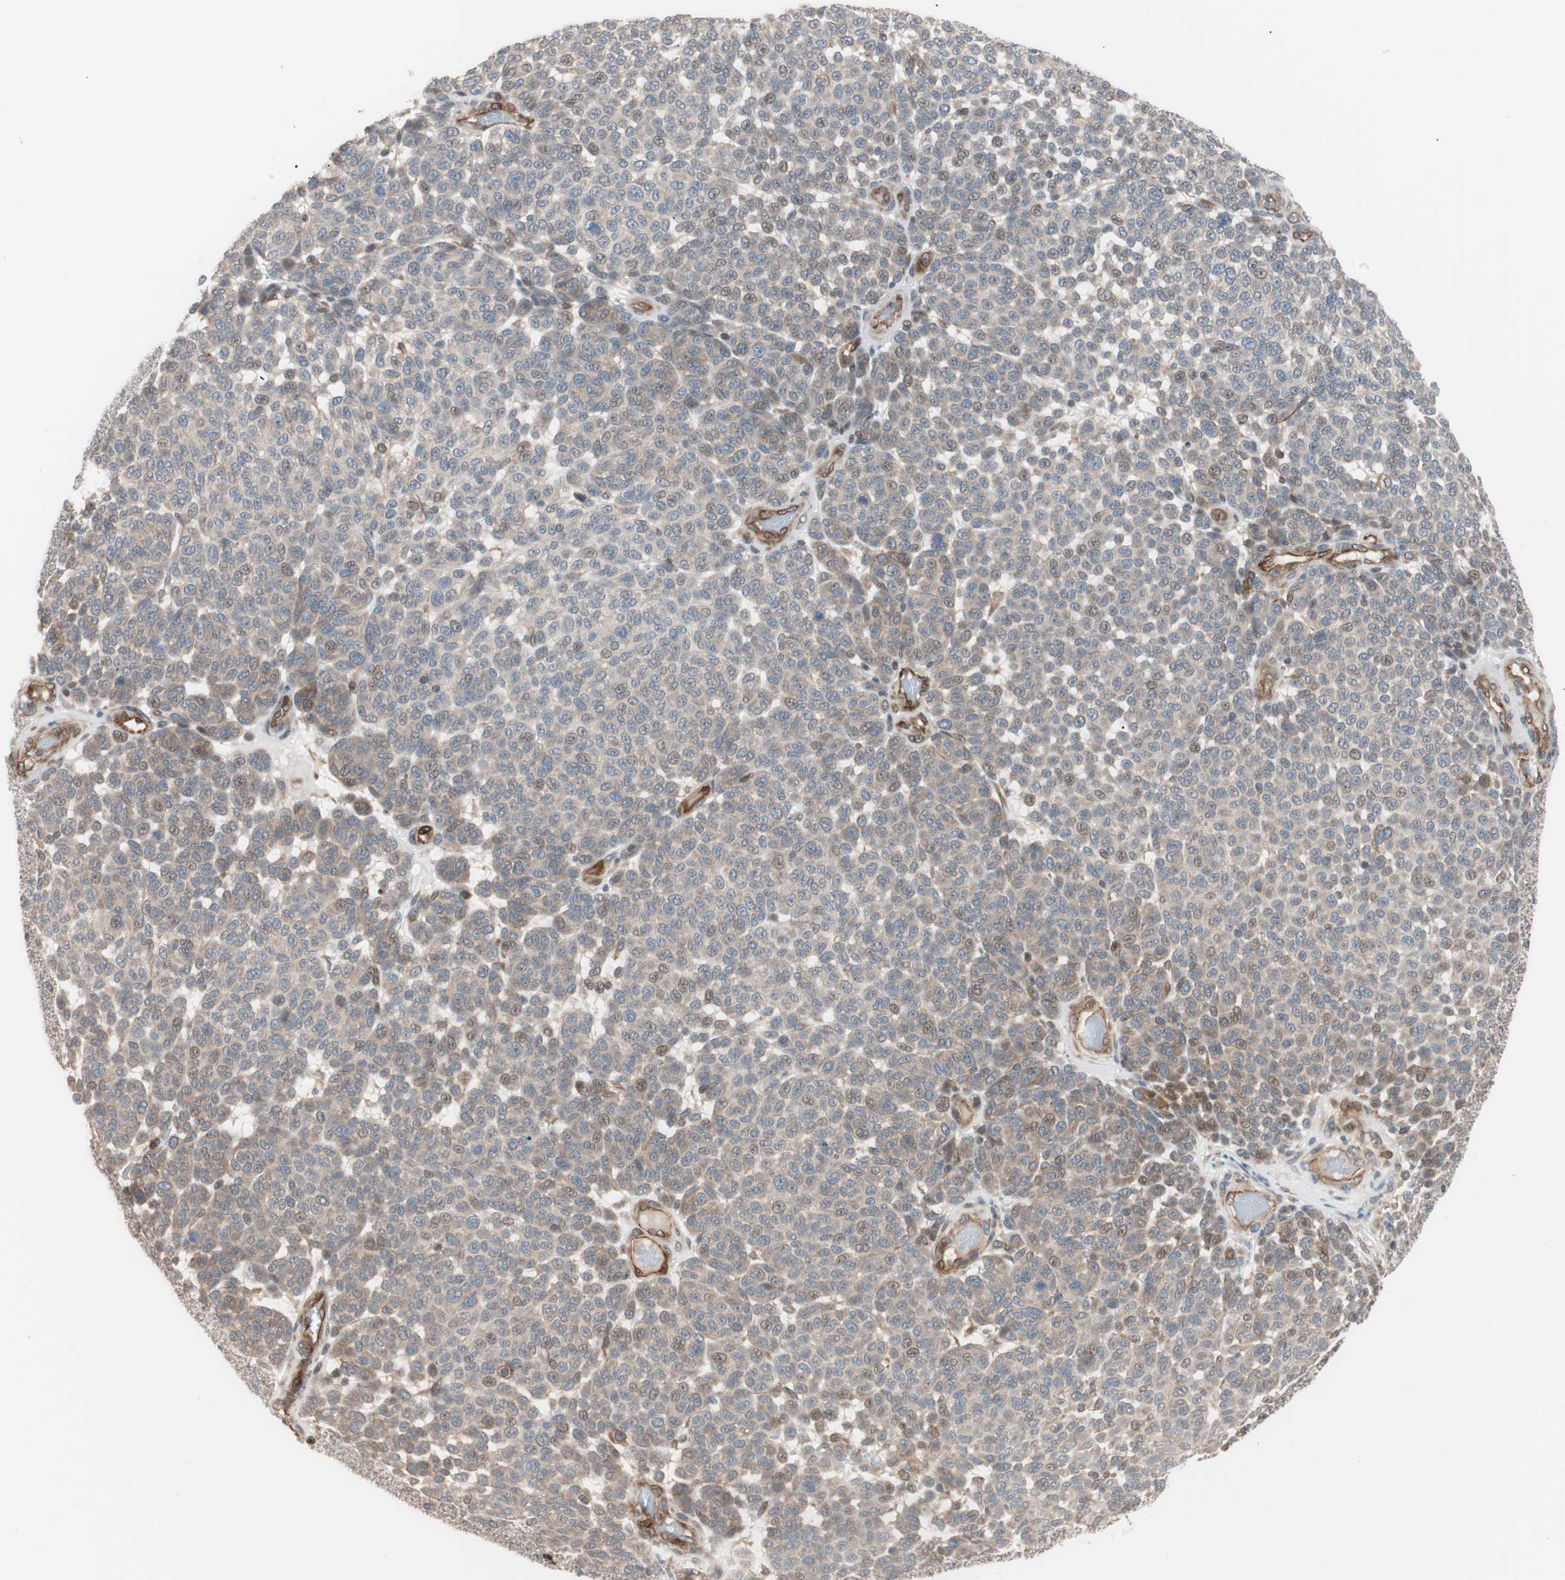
{"staining": {"intensity": "weak", "quantity": "25%-75%", "location": "cytoplasmic/membranous"}, "tissue": "melanoma", "cell_type": "Tumor cells", "image_type": "cancer", "snomed": [{"axis": "morphology", "description": "Malignant melanoma, NOS"}, {"axis": "topography", "description": "Skin"}], "caption": "This is an image of immunohistochemistry staining of malignant melanoma, which shows weak positivity in the cytoplasmic/membranous of tumor cells.", "gene": "SMG1", "patient": {"sex": "male", "age": 59}}